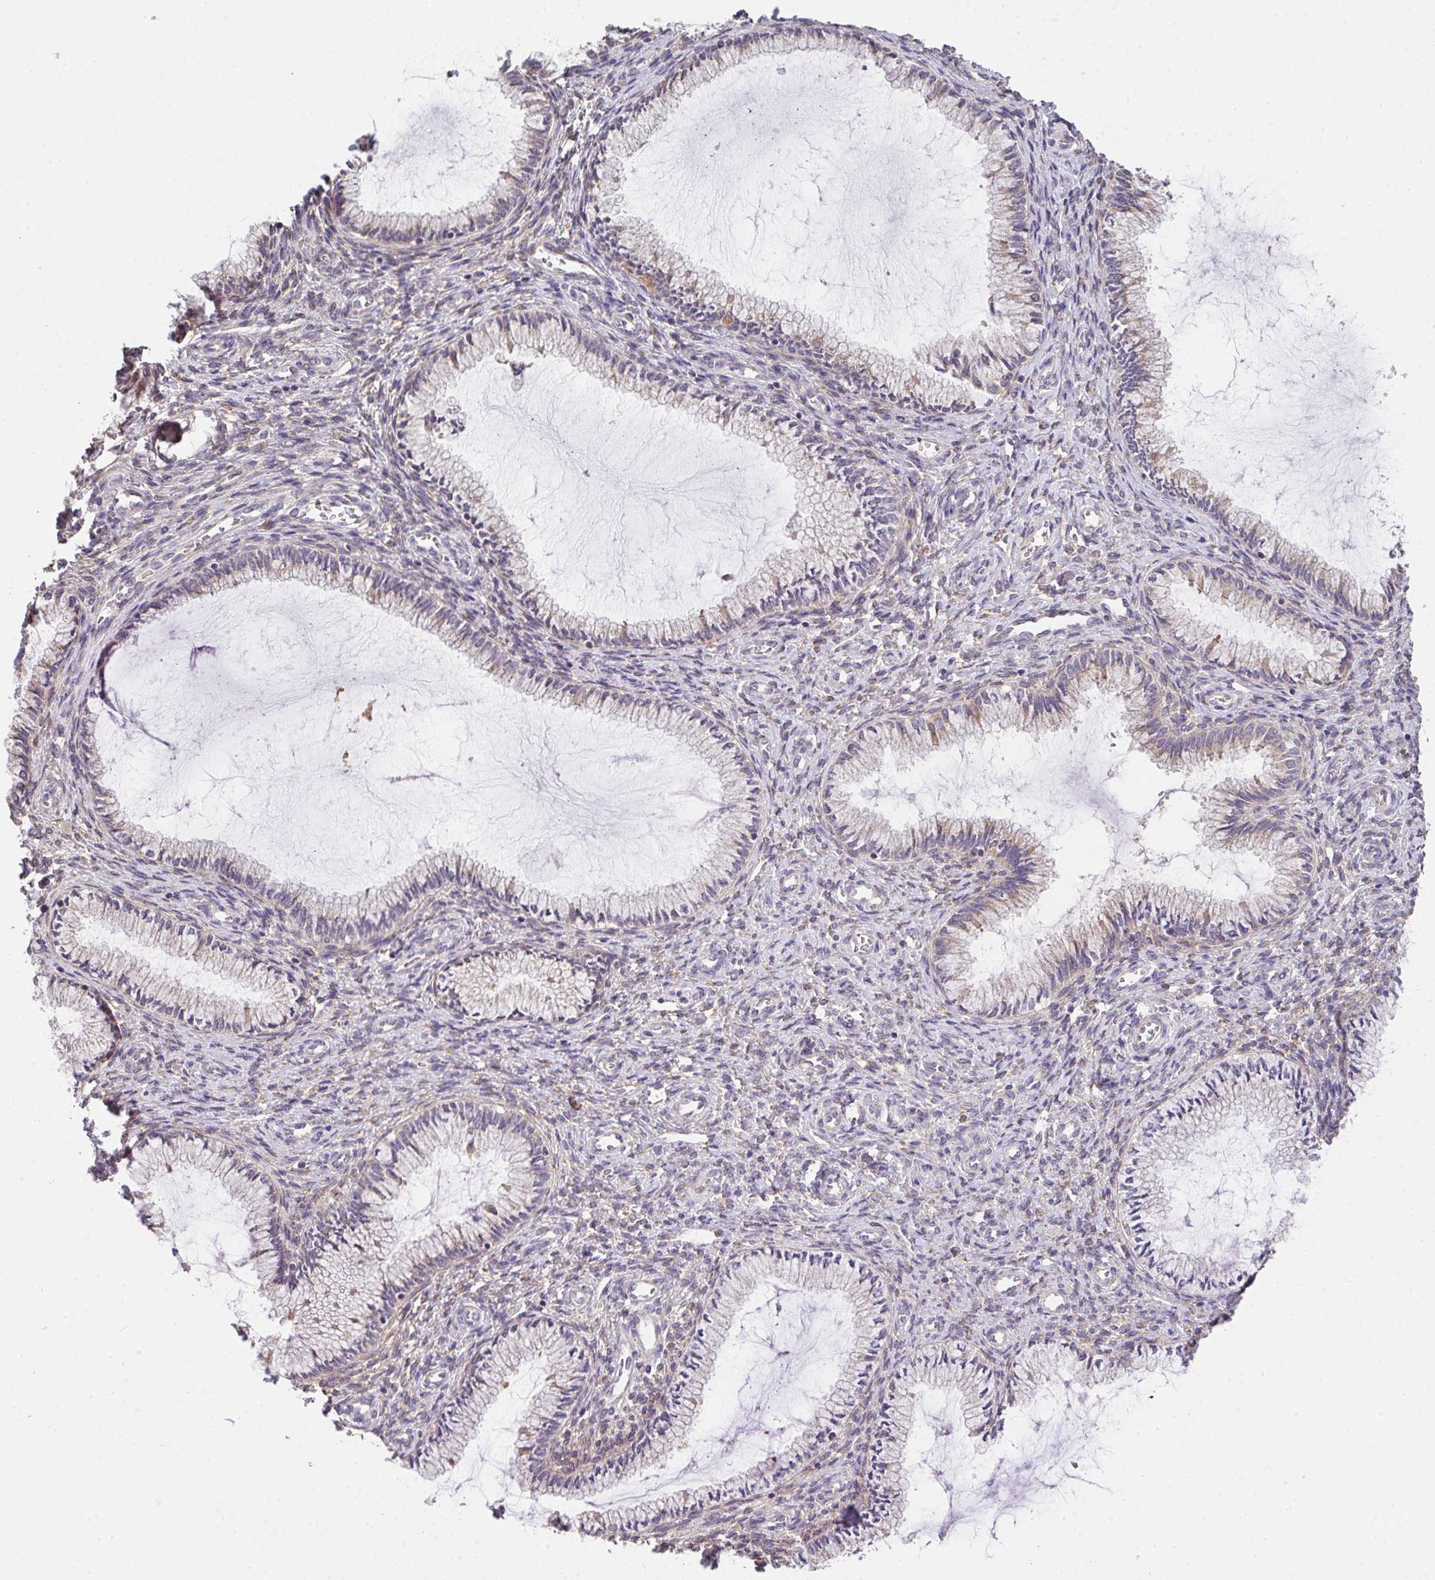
{"staining": {"intensity": "weak", "quantity": "<25%", "location": "cytoplasmic/membranous"}, "tissue": "cervix", "cell_type": "Glandular cells", "image_type": "normal", "snomed": [{"axis": "morphology", "description": "Normal tissue, NOS"}, {"axis": "topography", "description": "Cervix"}], "caption": "Image shows no significant protein expression in glandular cells of unremarkable cervix.", "gene": "TSPAN31", "patient": {"sex": "female", "age": 24}}